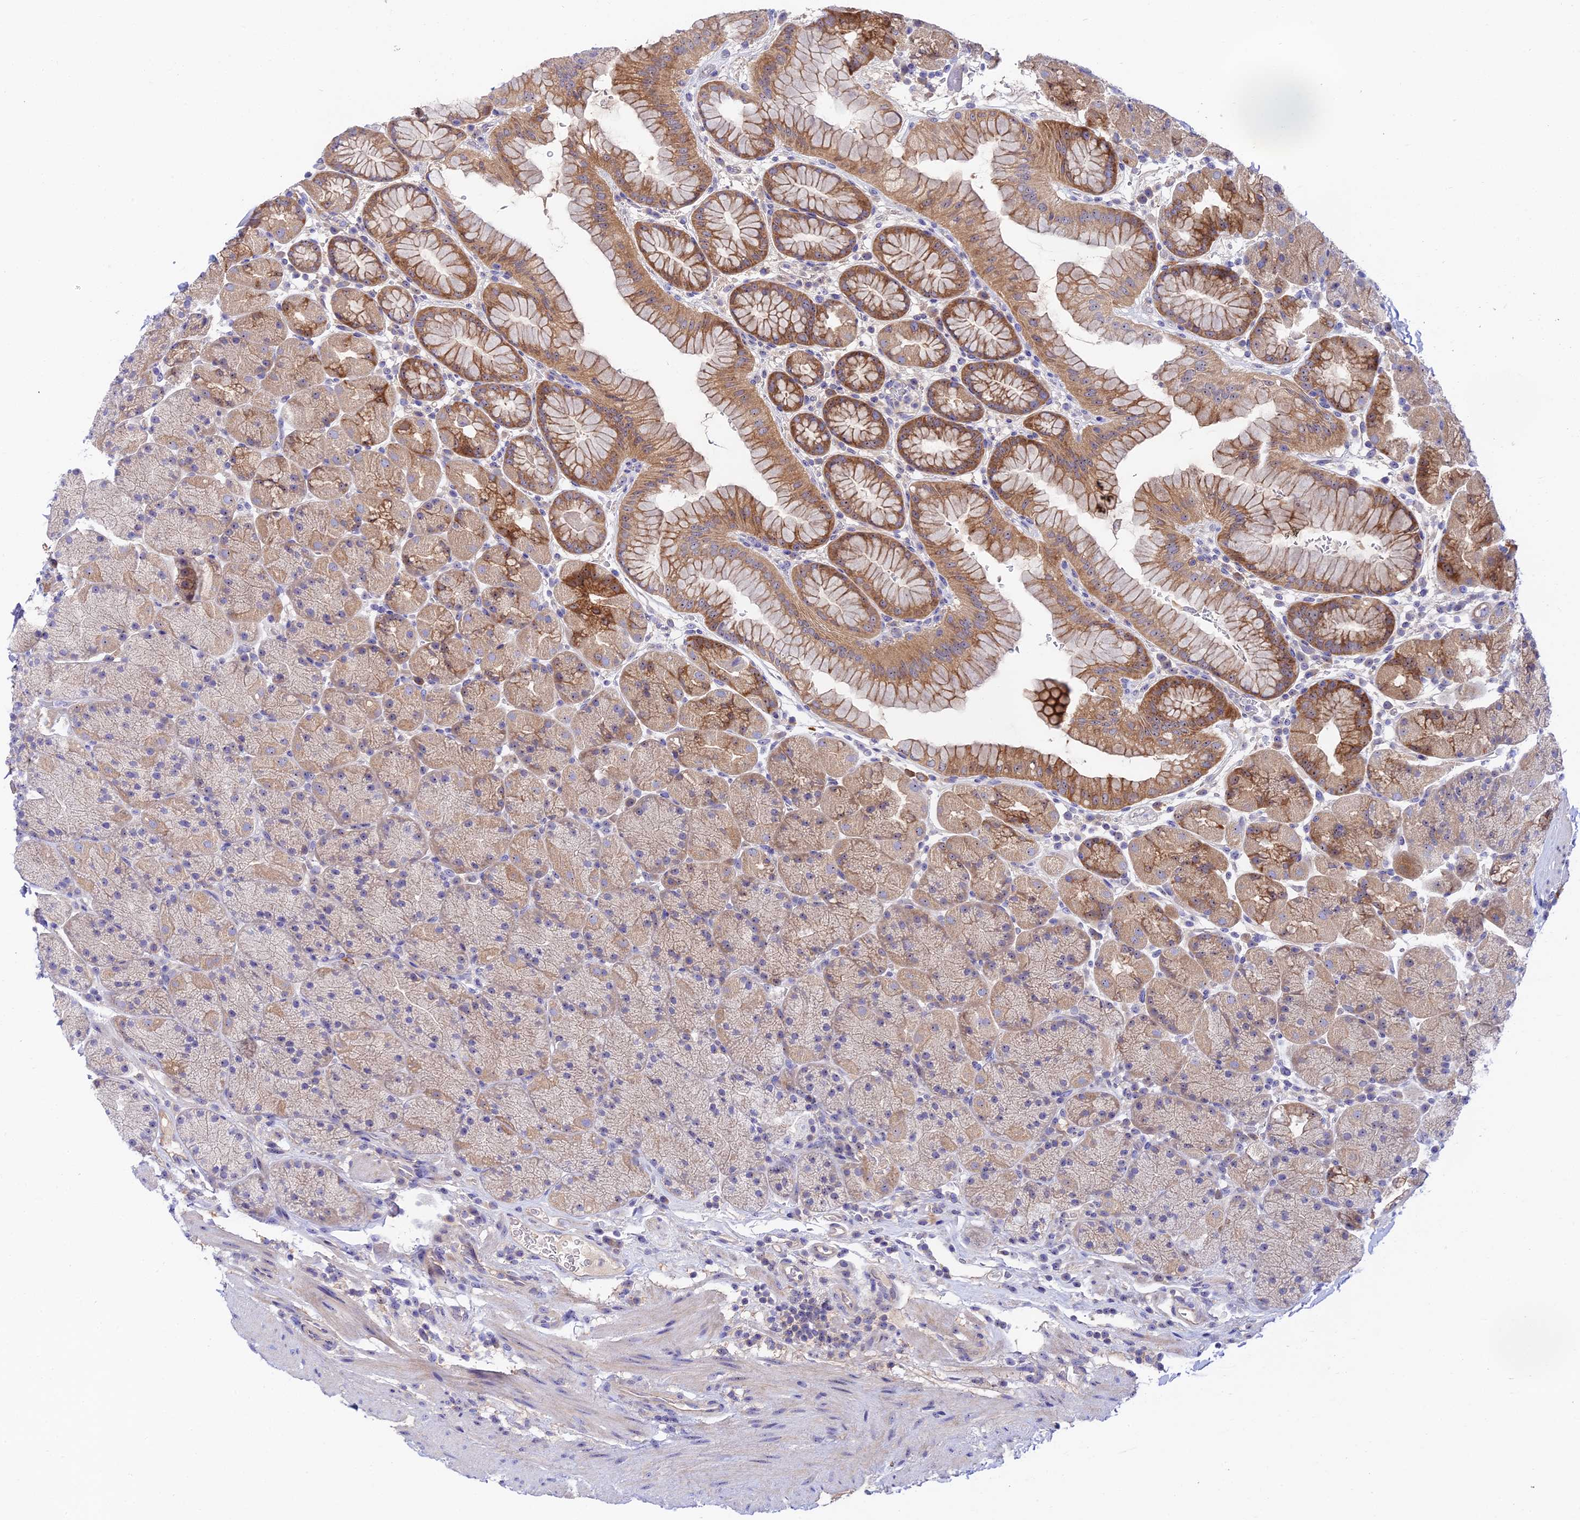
{"staining": {"intensity": "moderate", "quantity": "25%-75%", "location": "cytoplasmic/membranous"}, "tissue": "stomach", "cell_type": "Glandular cells", "image_type": "normal", "snomed": [{"axis": "morphology", "description": "Normal tissue, NOS"}, {"axis": "topography", "description": "Stomach, upper"}, {"axis": "topography", "description": "Stomach, lower"}], "caption": "High-magnification brightfield microscopy of normal stomach stained with DAB (3,3'-diaminobenzidine) (brown) and counterstained with hematoxylin (blue). glandular cells exhibit moderate cytoplasmic/membranous expression is present in approximately25%-75% of cells. The staining is performed using DAB brown chromogen to label protein expression. The nuclei are counter-stained blue using hematoxylin.", "gene": "DUSP29", "patient": {"sex": "male", "age": 67}}